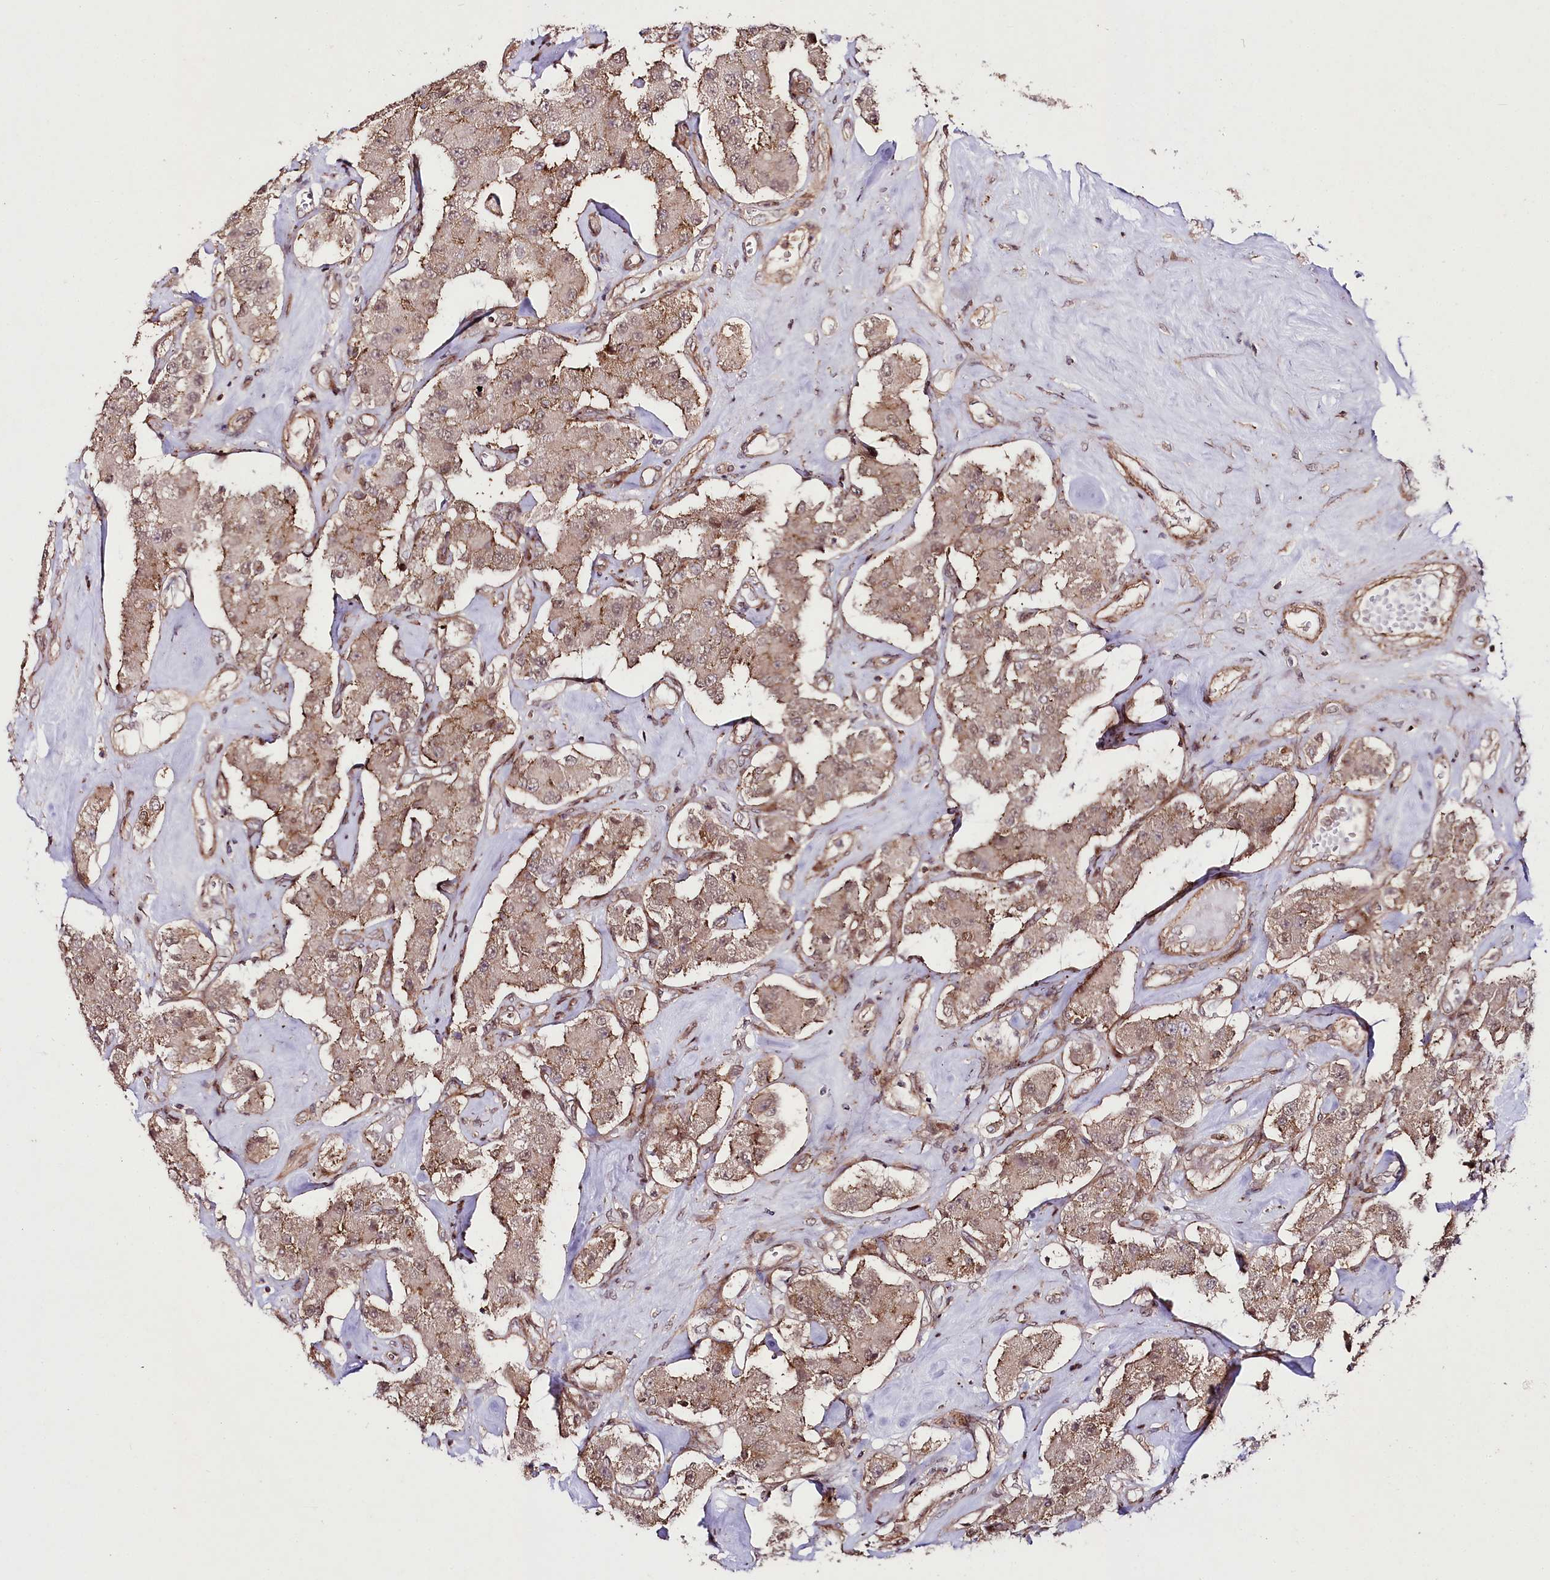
{"staining": {"intensity": "moderate", "quantity": "25%-75%", "location": "cytoplasmic/membranous"}, "tissue": "carcinoid", "cell_type": "Tumor cells", "image_type": "cancer", "snomed": [{"axis": "morphology", "description": "Carcinoid, malignant, NOS"}, {"axis": "topography", "description": "Pancreas"}], "caption": "Protein expression analysis of carcinoid (malignant) exhibits moderate cytoplasmic/membranous positivity in approximately 25%-75% of tumor cells.", "gene": "PHLDB1", "patient": {"sex": "male", "age": 41}}